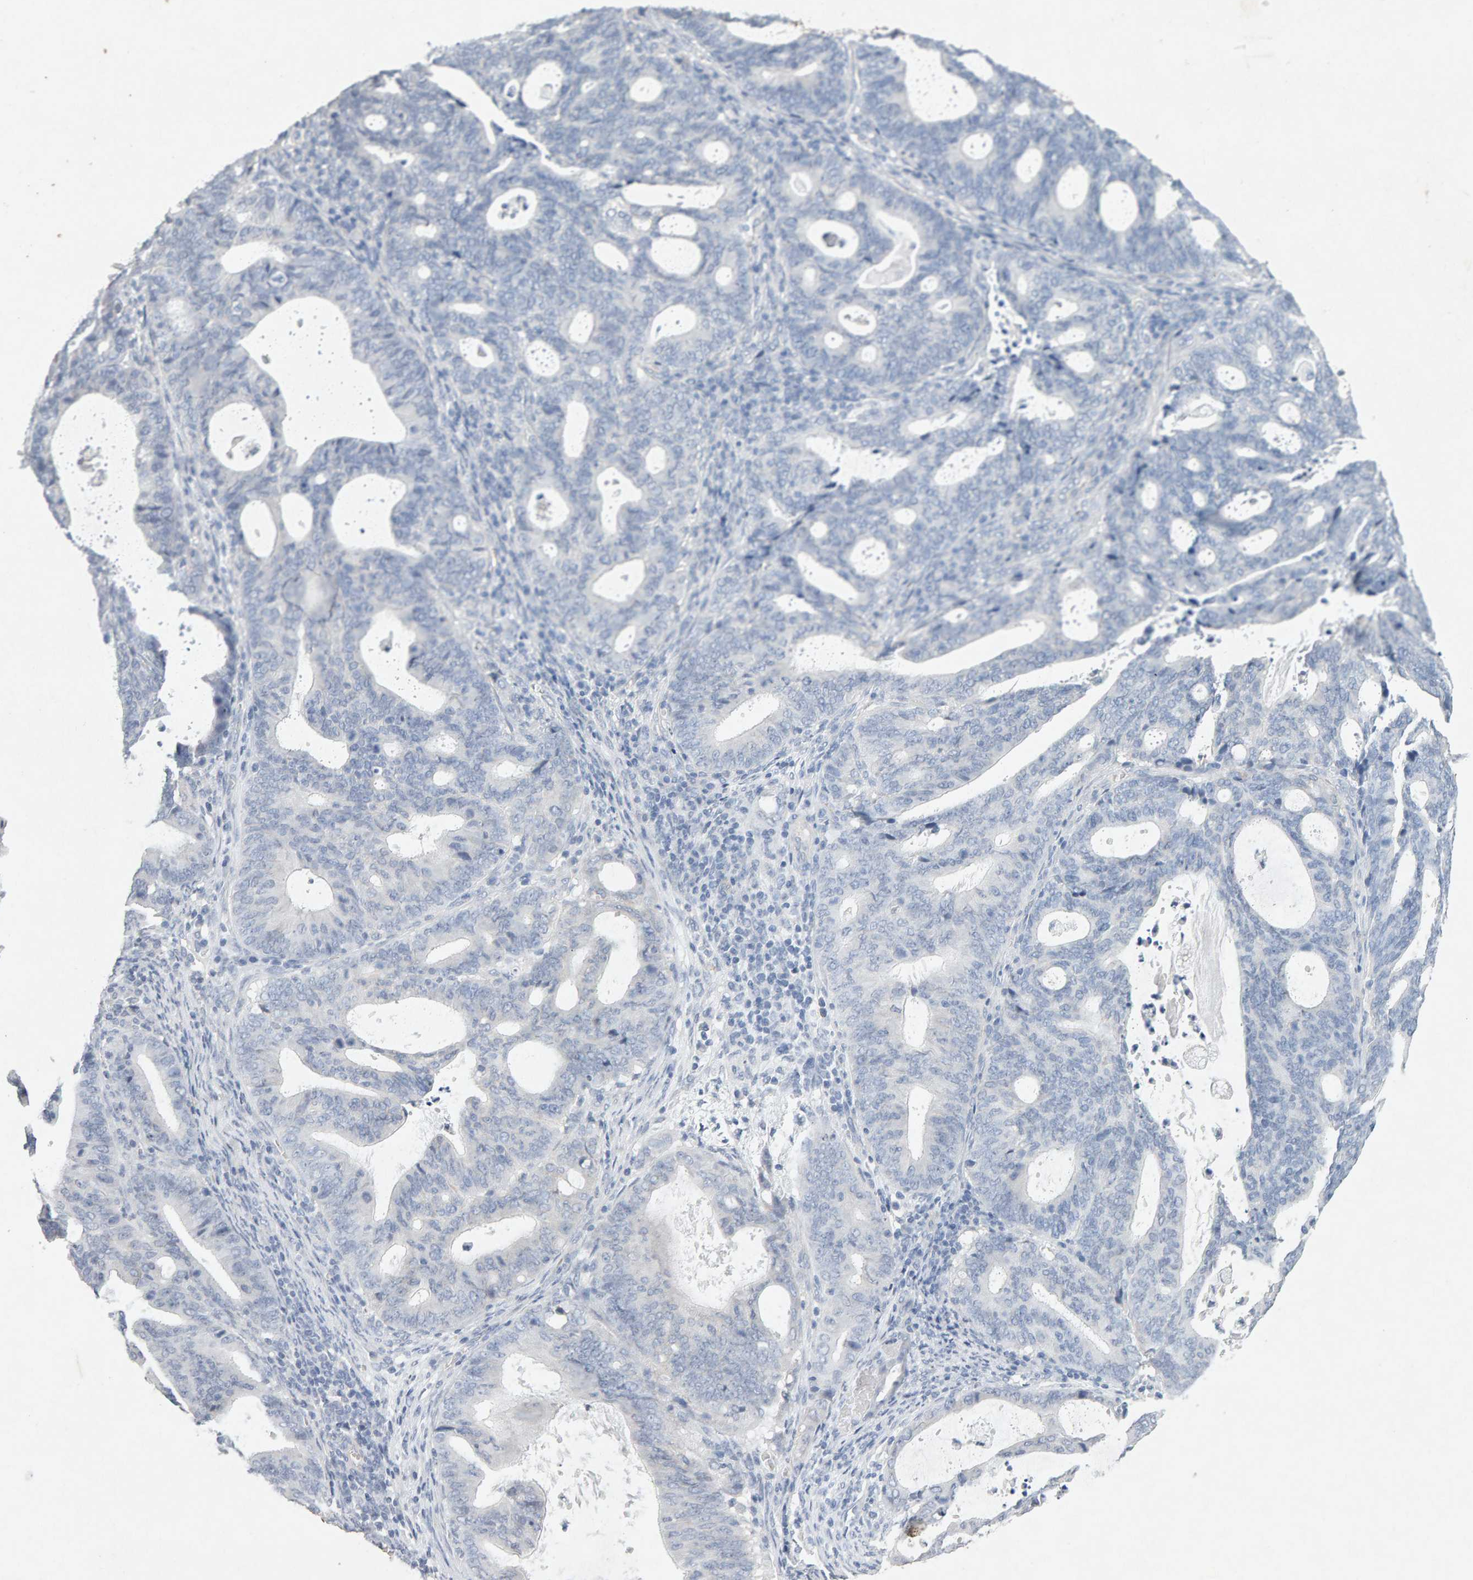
{"staining": {"intensity": "negative", "quantity": "none", "location": "none"}, "tissue": "endometrial cancer", "cell_type": "Tumor cells", "image_type": "cancer", "snomed": [{"axis": "morphology", "description": "Adenocarcinoma, NOS"}, {"axis": "topography", "description": "Uterus"}], "caption": "The immunohistochemistry (IHC) photomicrograph has no significant positivity in tumor cells of endometrial cancer tissue.", "gene": "PTPRM", "patient": {"sex": "female", "age": 83}}